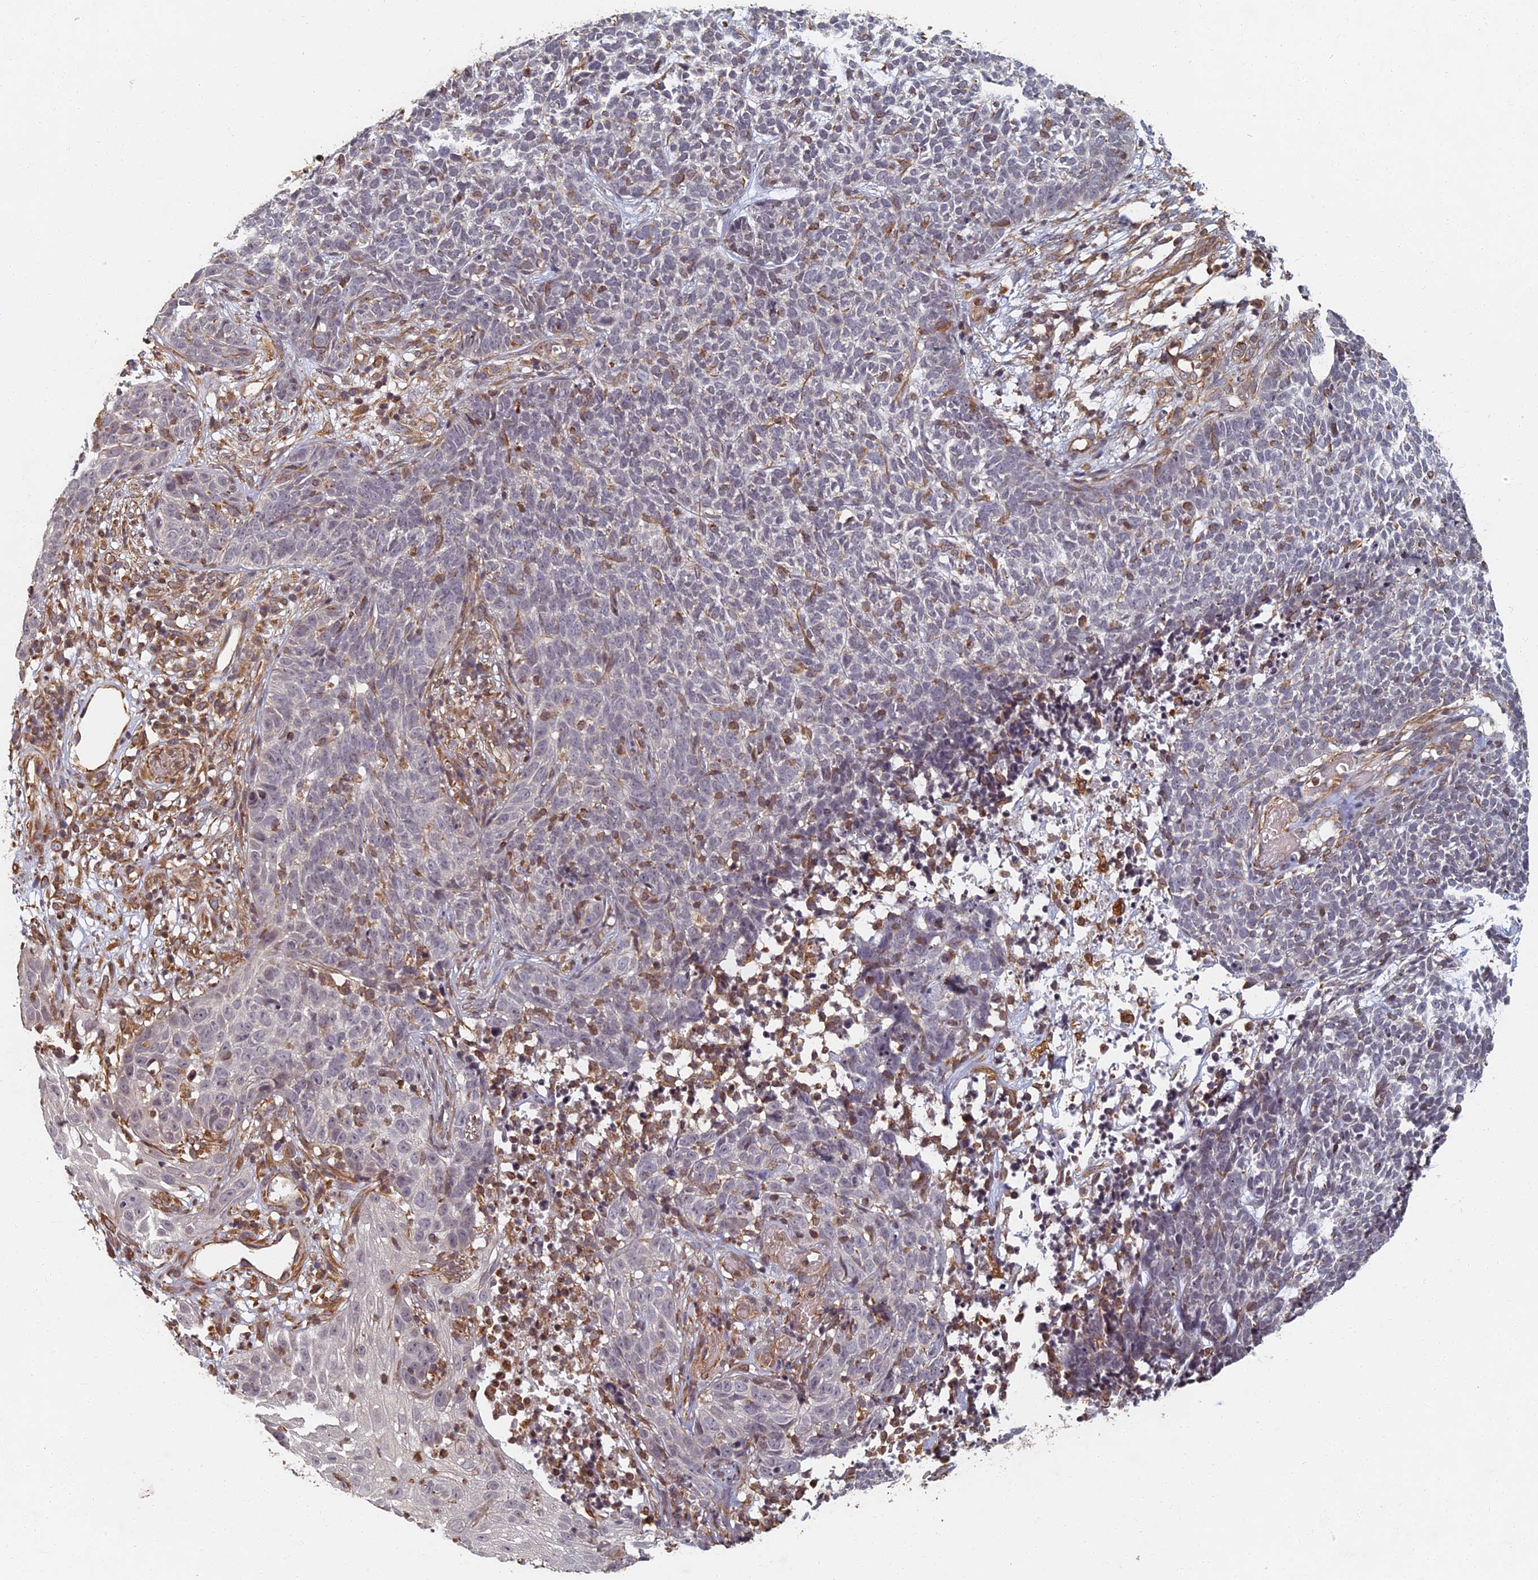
{"staining": {"intensity": "negative", "quantity": "none", "location": "none"}, "tissue": "skin cancer", "cell_type": "Tumor cells", "image_type": "cancer", "snomed": [{"axis": "morphology", "description": "Basal cell carcinoma"}, {"axis": "topography", "description": "Skin"}], "caption": "DAB (3,3'-diaminobenzidine) immunohistochemical staining of human skin basal cell carcinoma reveals no significant expression in tumor cells.", "gene": "ABCB10", "patient": {"sex": "female", "age": 84}}